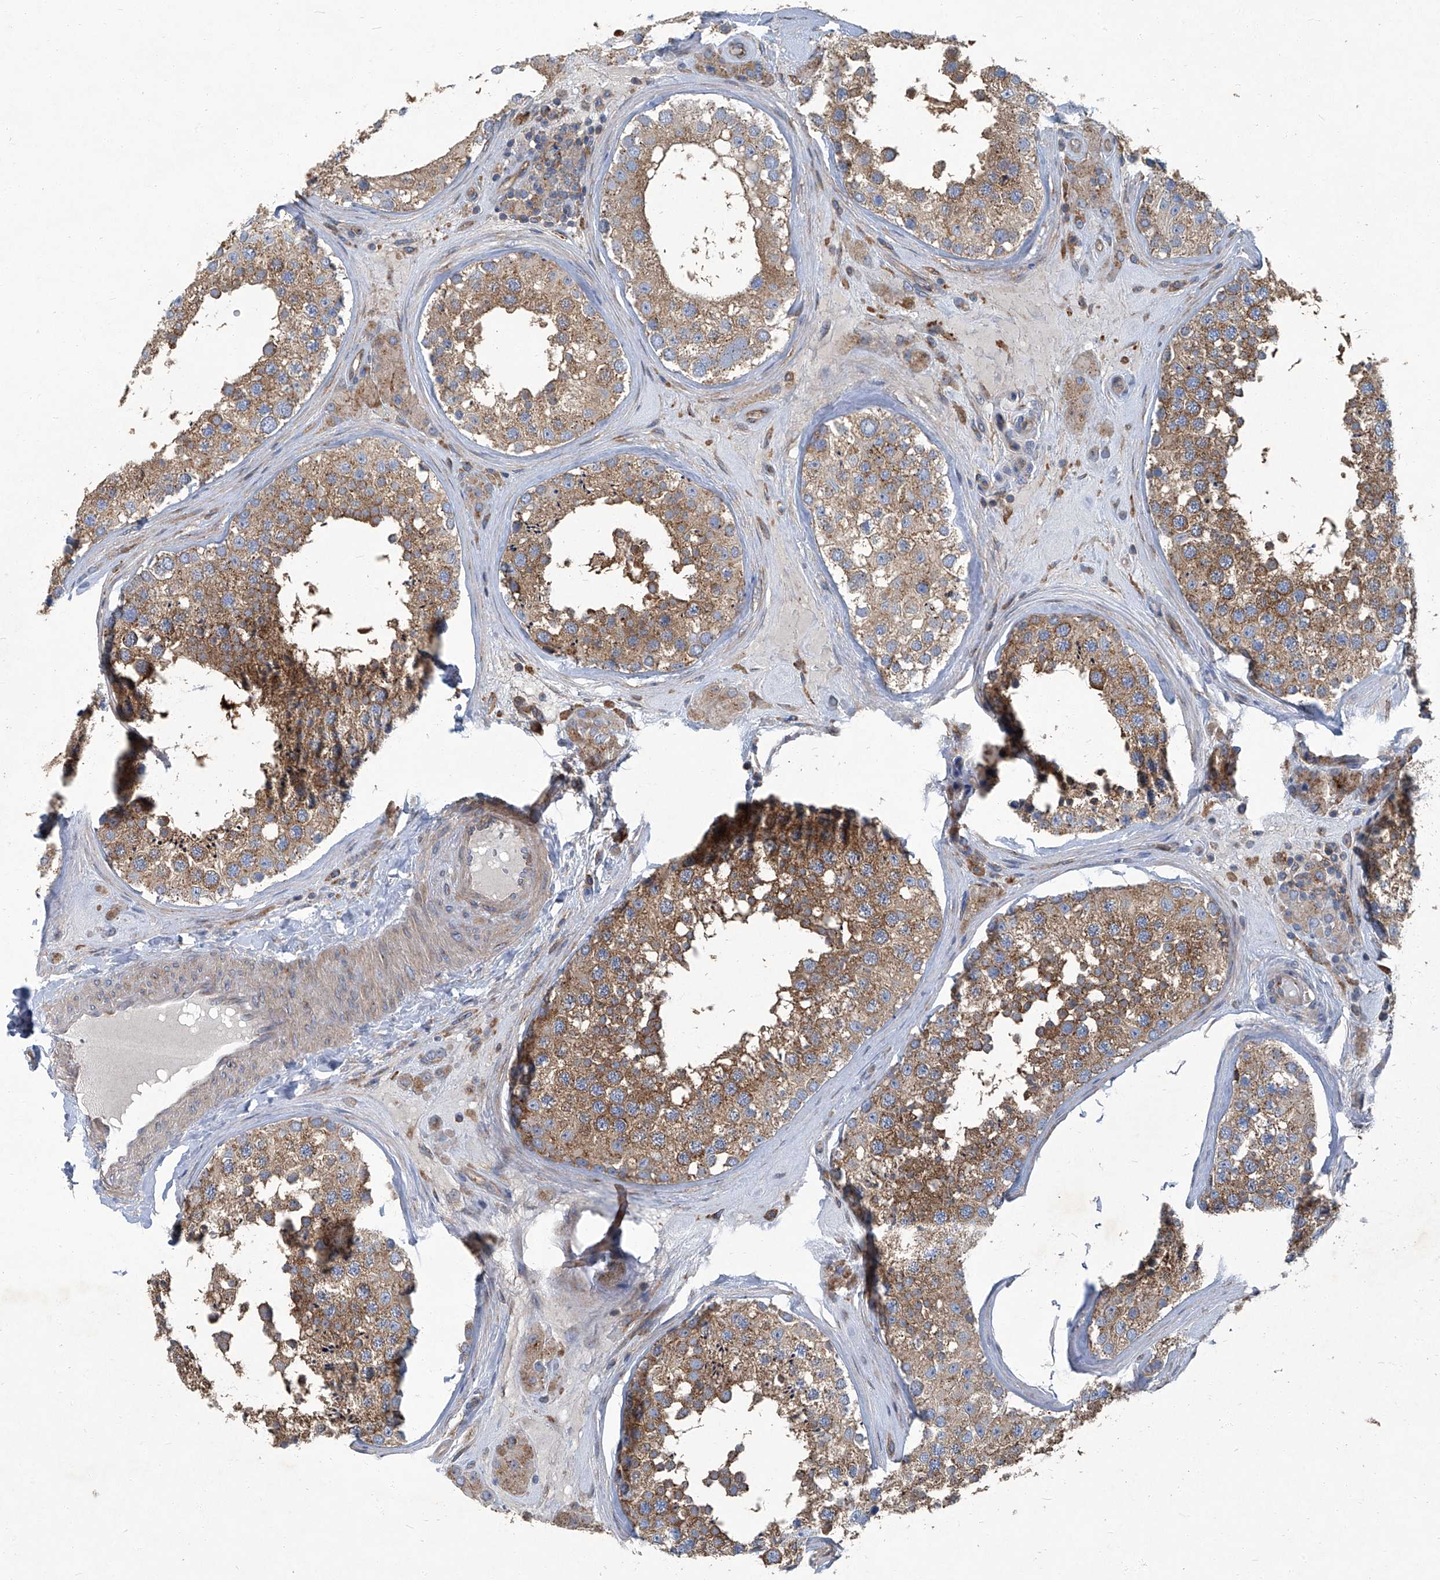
{"staining": {"intensity": "moderate", "quantity": ">75%", "location": "cytoplasmic/membranous"}, "tissue": "testis", "cell_type": "Cells in seminiferous ducts", "image_type": "normal", "snomed": [{"axis": "morphology", "description": "Normal tissue, NOS"}, {"axis": "topography", "description": "Testis"}], "caption": "Immunohistochemistry (IHC) photomicrograph of unremarkable human testis stained for a protein (brown), which displays medium levels of moderate cytoplasmic/membranous staining in about >75% of cells in seminiferous ducts.", "gene": "PIGH", "patient": {"sex": "male", "age": 46}}